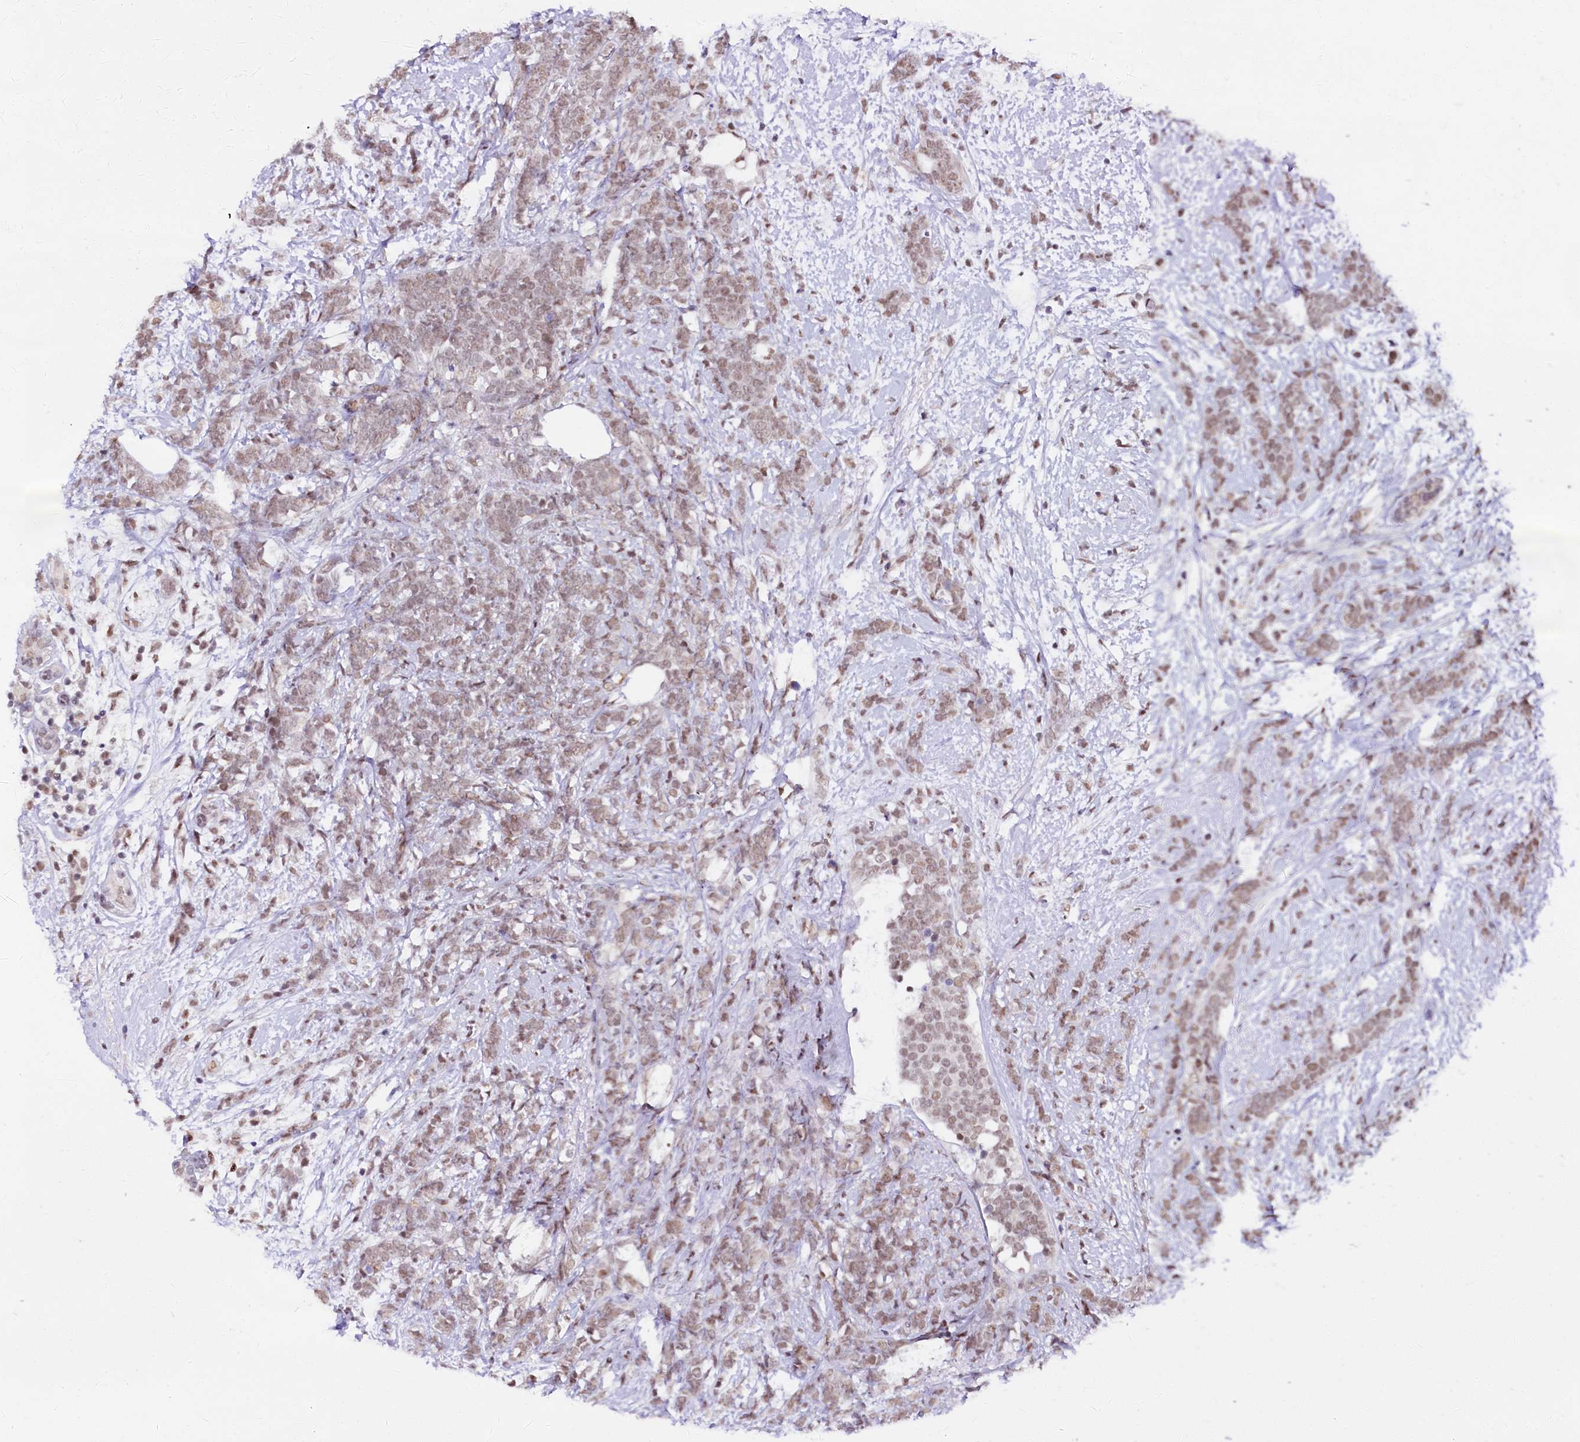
{"staining": {"intensity": "weak", "quantity": ">75%", "location": "nuclear"}, "tissue": "breast cancer", "cell_type": "Tumor cells", "image_type": "cancer", "snomed": [{"axis": "morphology", "description": "Lobular carcinoma"}, {"axis": "topography", "description": "Breast"}], "caption": "DAB (3,3'-diaminobenzidine) immunohistochemical staining of lobular carcinoma (breast) exhibits weak nuclear protein staining in approximately >75% of tumor cells.", "gene": "SCAF11", "patient": {"sex": "female", "age": 58}}